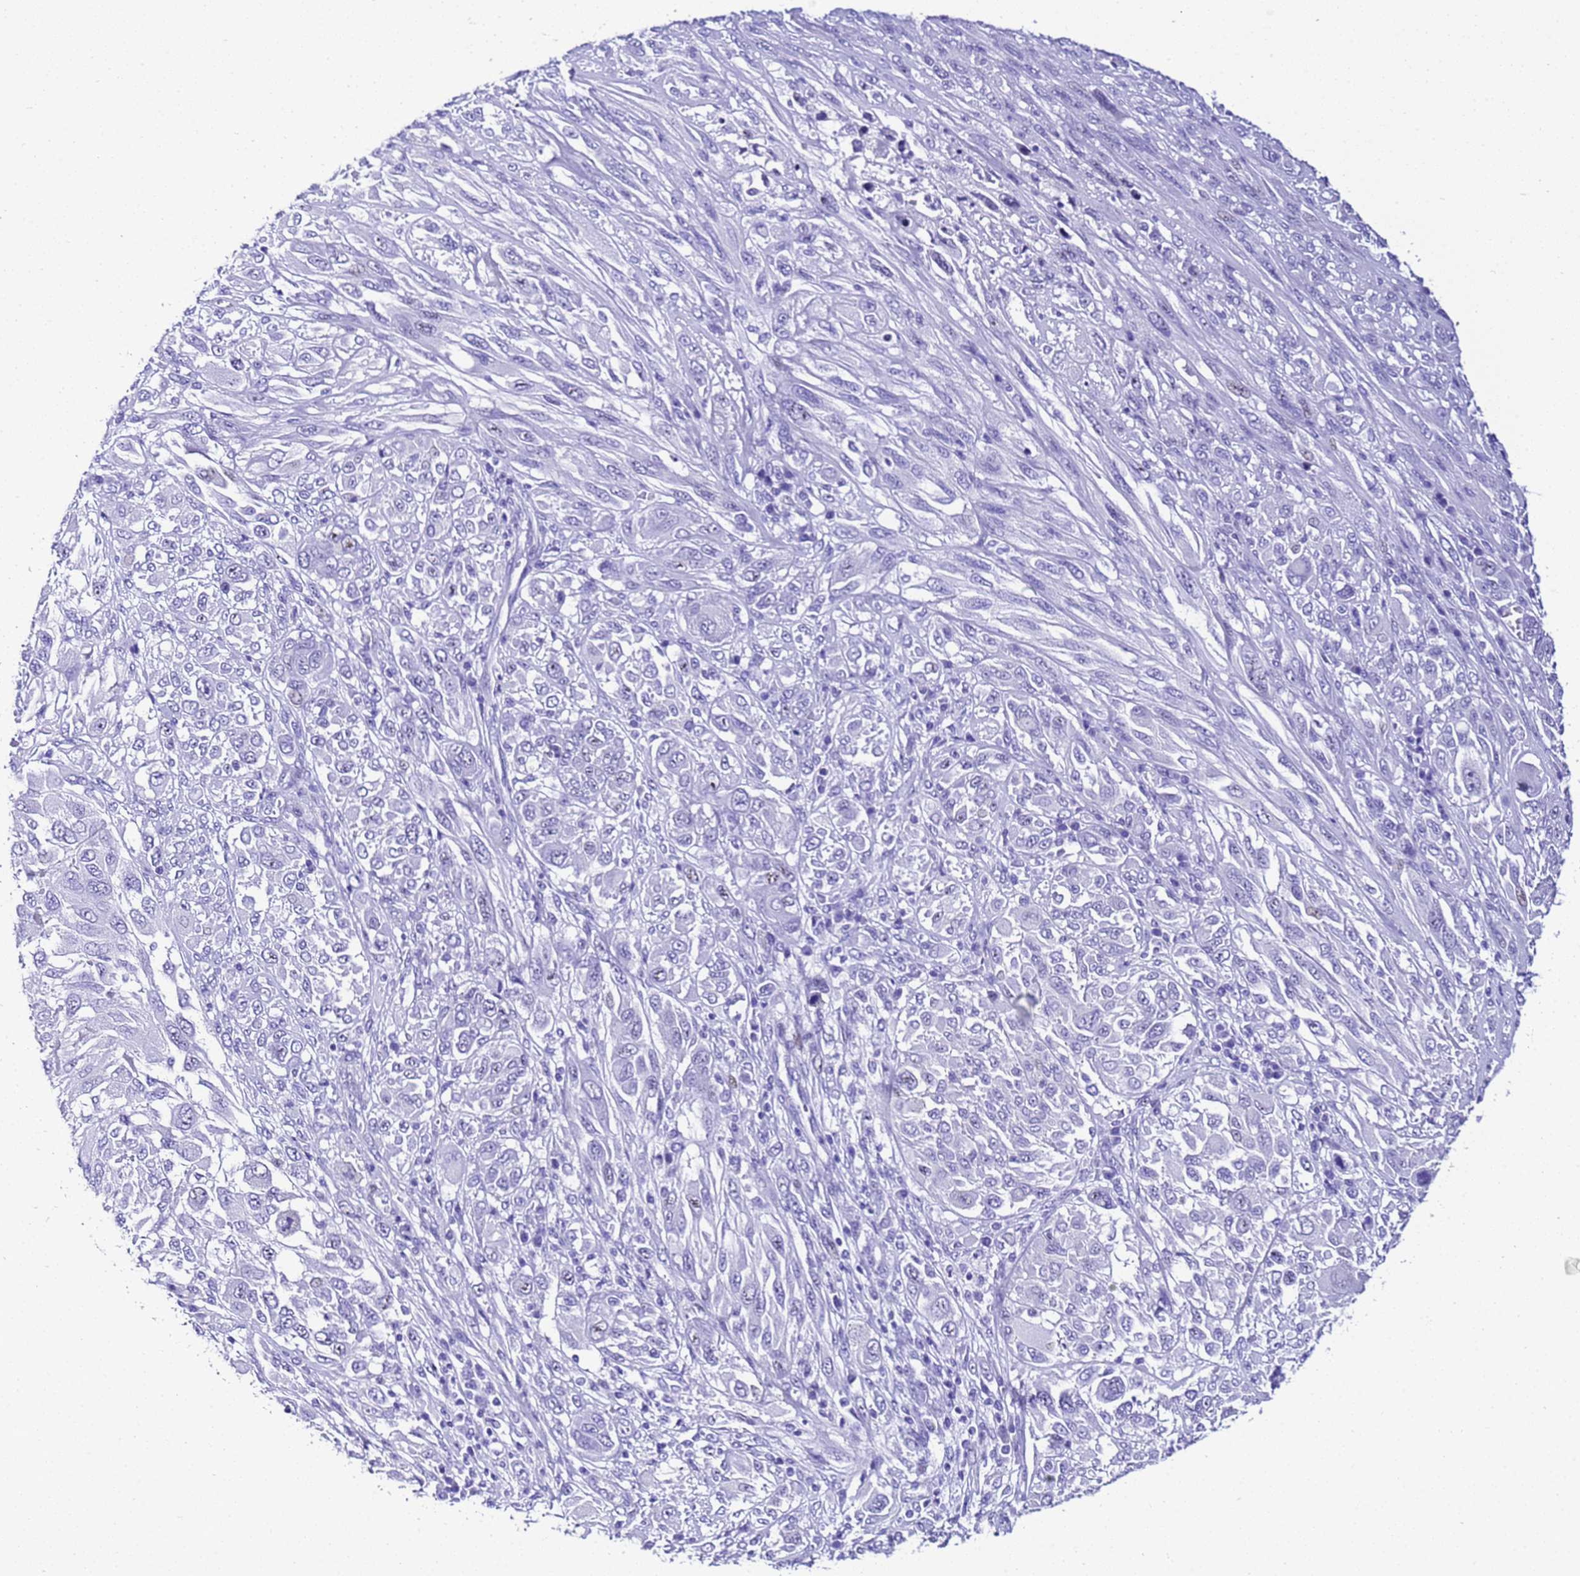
{"staining": {"intensity": "negative", "quantity": "none", "location": "none"}, "tissue": "melanoma", "cell_type": "Tumor cells", "image_type": "cancer", "snomed": [{"axis": "morphology", "description": "Malignant melanoma, NOS"}, {"axis": "topography", "description": "Skin"}], "caption": "The image displays no staining of tumor cells in melanoma. (Brightfield microscopy of DAB IHC at high magnification).", "gene": "ZNF417", "patient": {"sex": "female", "age": 91}}